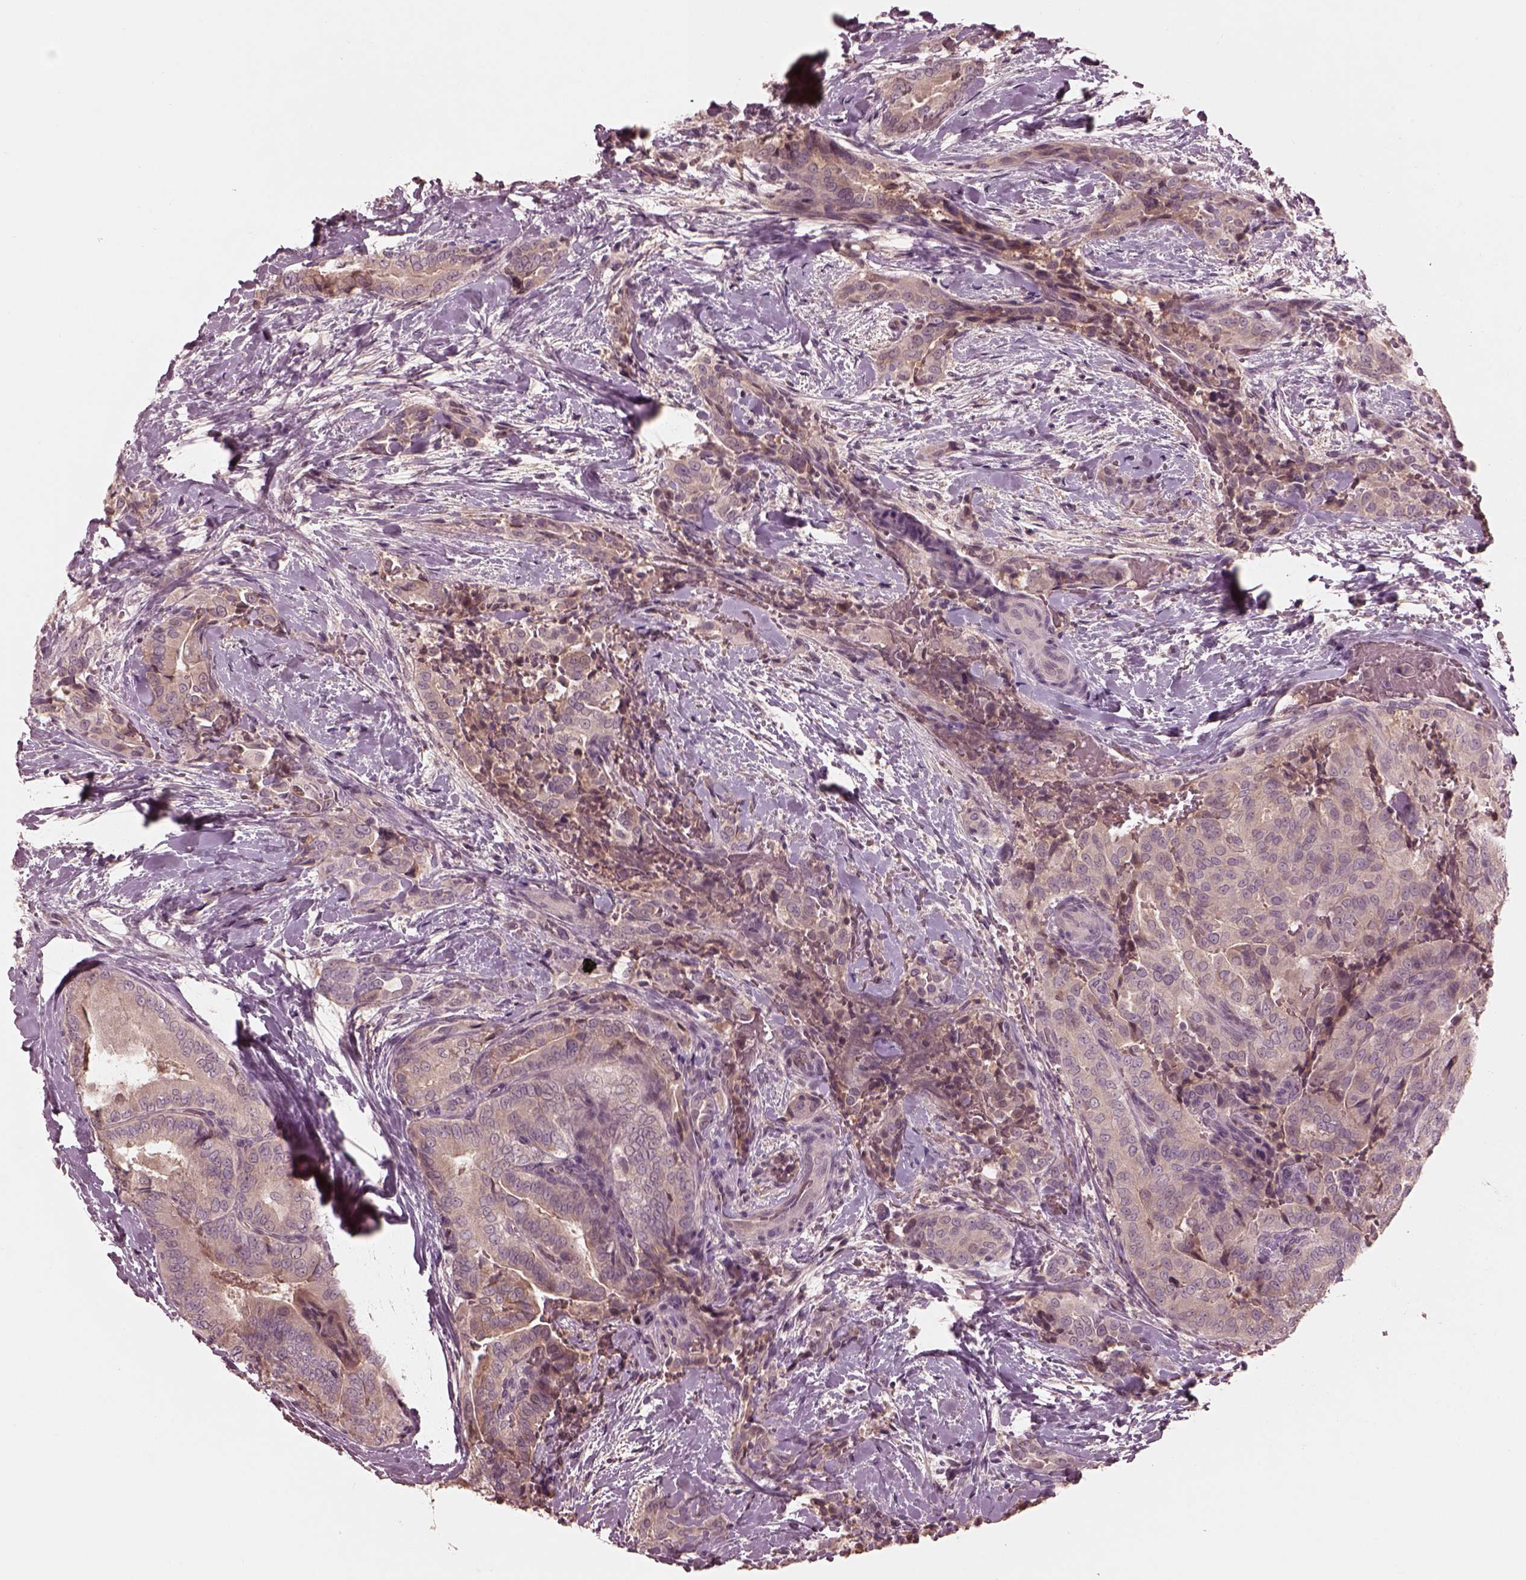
{"staining": {"intensity": "negative", "quantity": "none", "location": "none"}, "tissue": "thyroid cancer", "cell_type": "Tumor cells", "image_type": "cancer", "snomed": [{"axis": "morphology", "description": "Papillary adenocarcinoma, NOS"}, {"axis": "topography", "description": "Thyroid gland"}], "caption": "Thyroid cancer (papillary adenocarcinoma) was stained to show a protein in brown. There is no significant expression in tumor cells. (IHC, brightfield microscopy, high magnification).", "gene": "TF", "patient": {"sex": "male", "age": 61}}